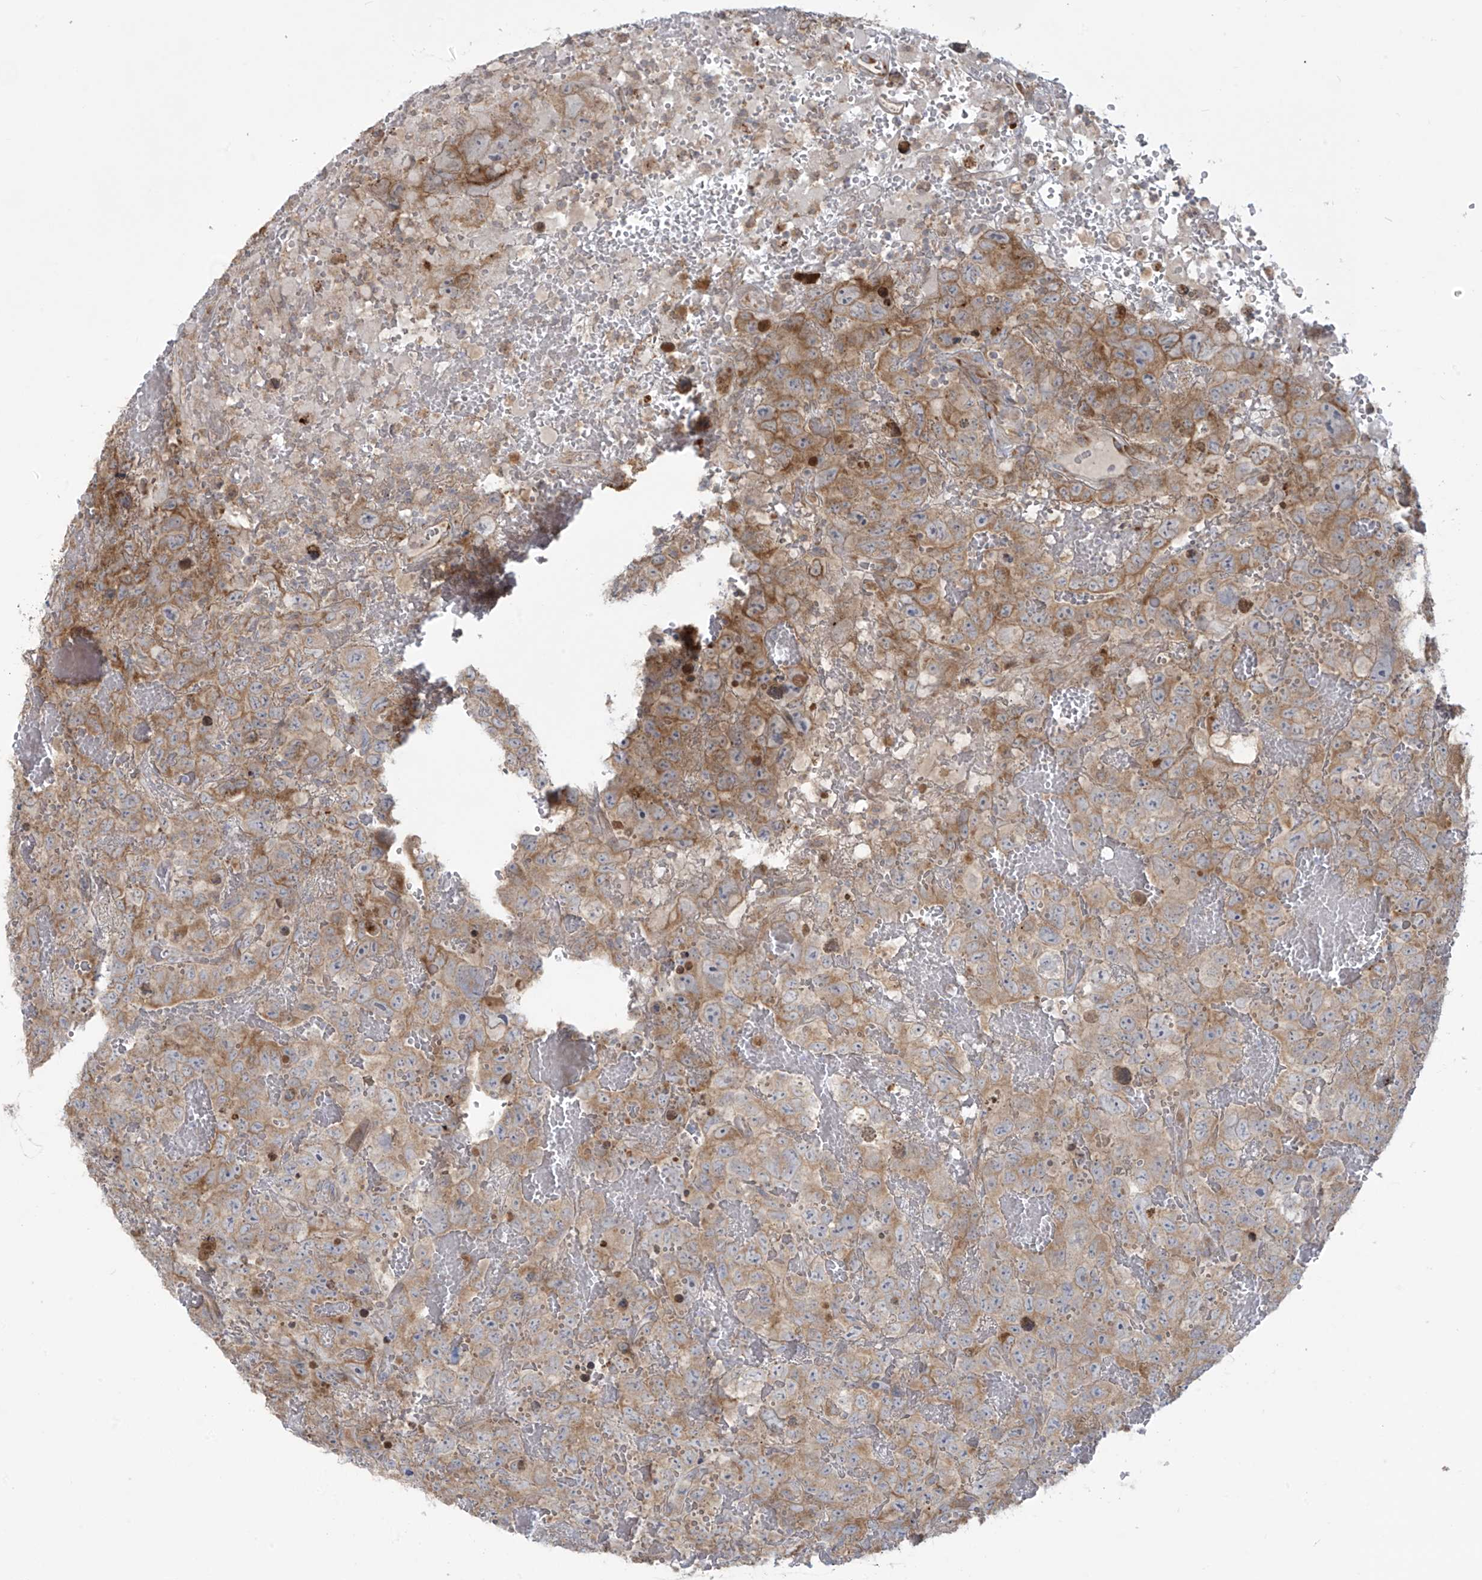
{"staining": {"intensity": "moderate", "quantity": ">75%", "location": "cytoplasmic/membranous"}, "tissue": "testis cancer", "cell_type": "Tumor cells", "image_type": "cancer", "snomed": [{"axis": "morphology", "description": "Carcinoma, Embryonal, NOS"}, {"axis": "topography", "description": "Testis"}], "caption": "This is an image of immunohistochemistry staining of testis cancer, which shows moderate staining in the cytoplasmic/membranous of tumor cells.", "gene": "PPAT", "patient": {"sex": "male", "age": 45}}